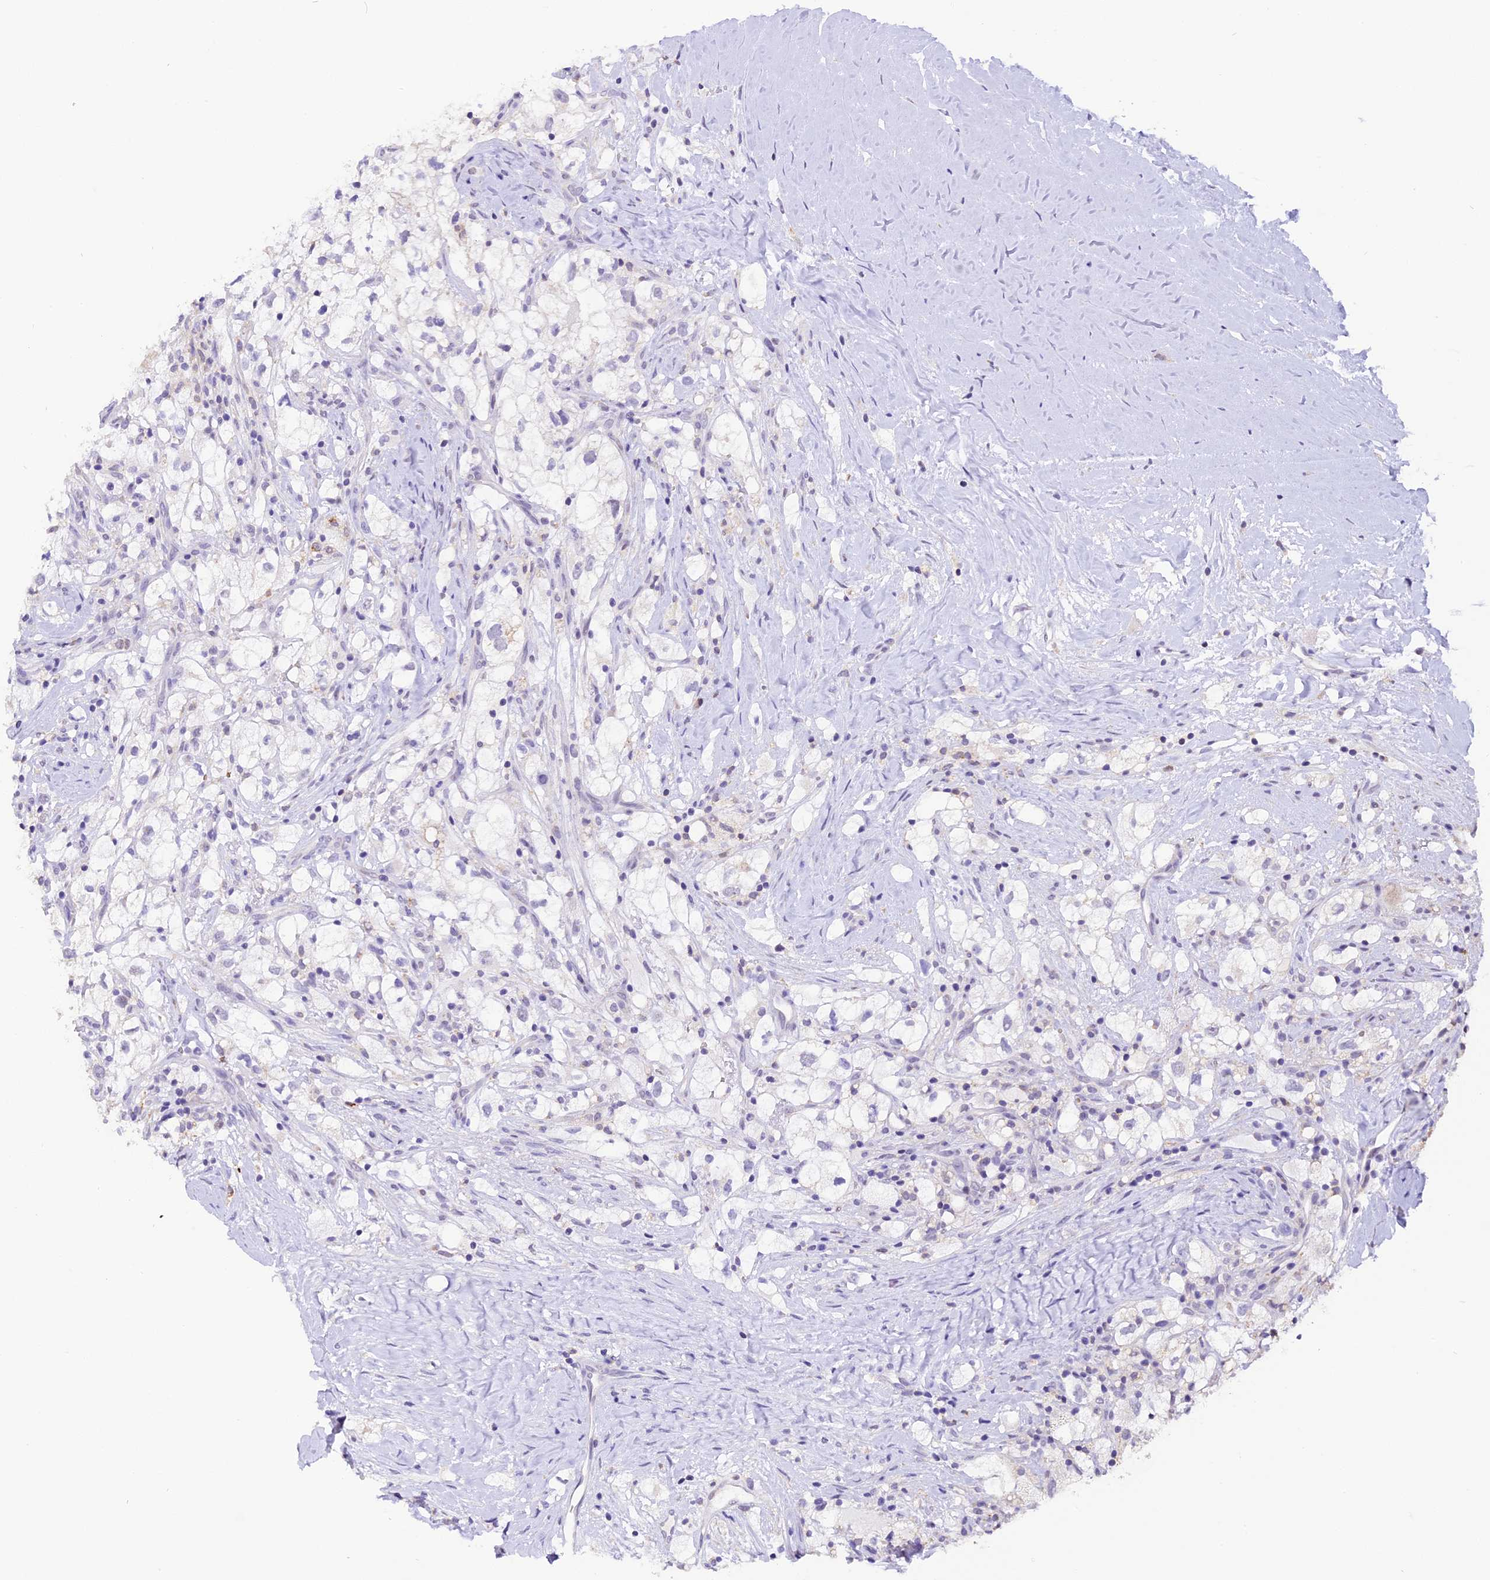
{"staining": {"intensity": "negative", "quantity": "none", "location": "none"}, "tissue": "renal cancer", "cell_type": "Tumor cells", "image_type": "cancer", "snomed": [{"axis": "morphology", "description": "Adenocarcinoma, NOS"}, {"axis": "topography", "description": "Kidney"}], "caption": "Micrograph shows no protein staining in tumor cells of renal adenocarcinoma tissue.", "gene": "AHSP", "patient": {"sex": "male", "age": 59}}